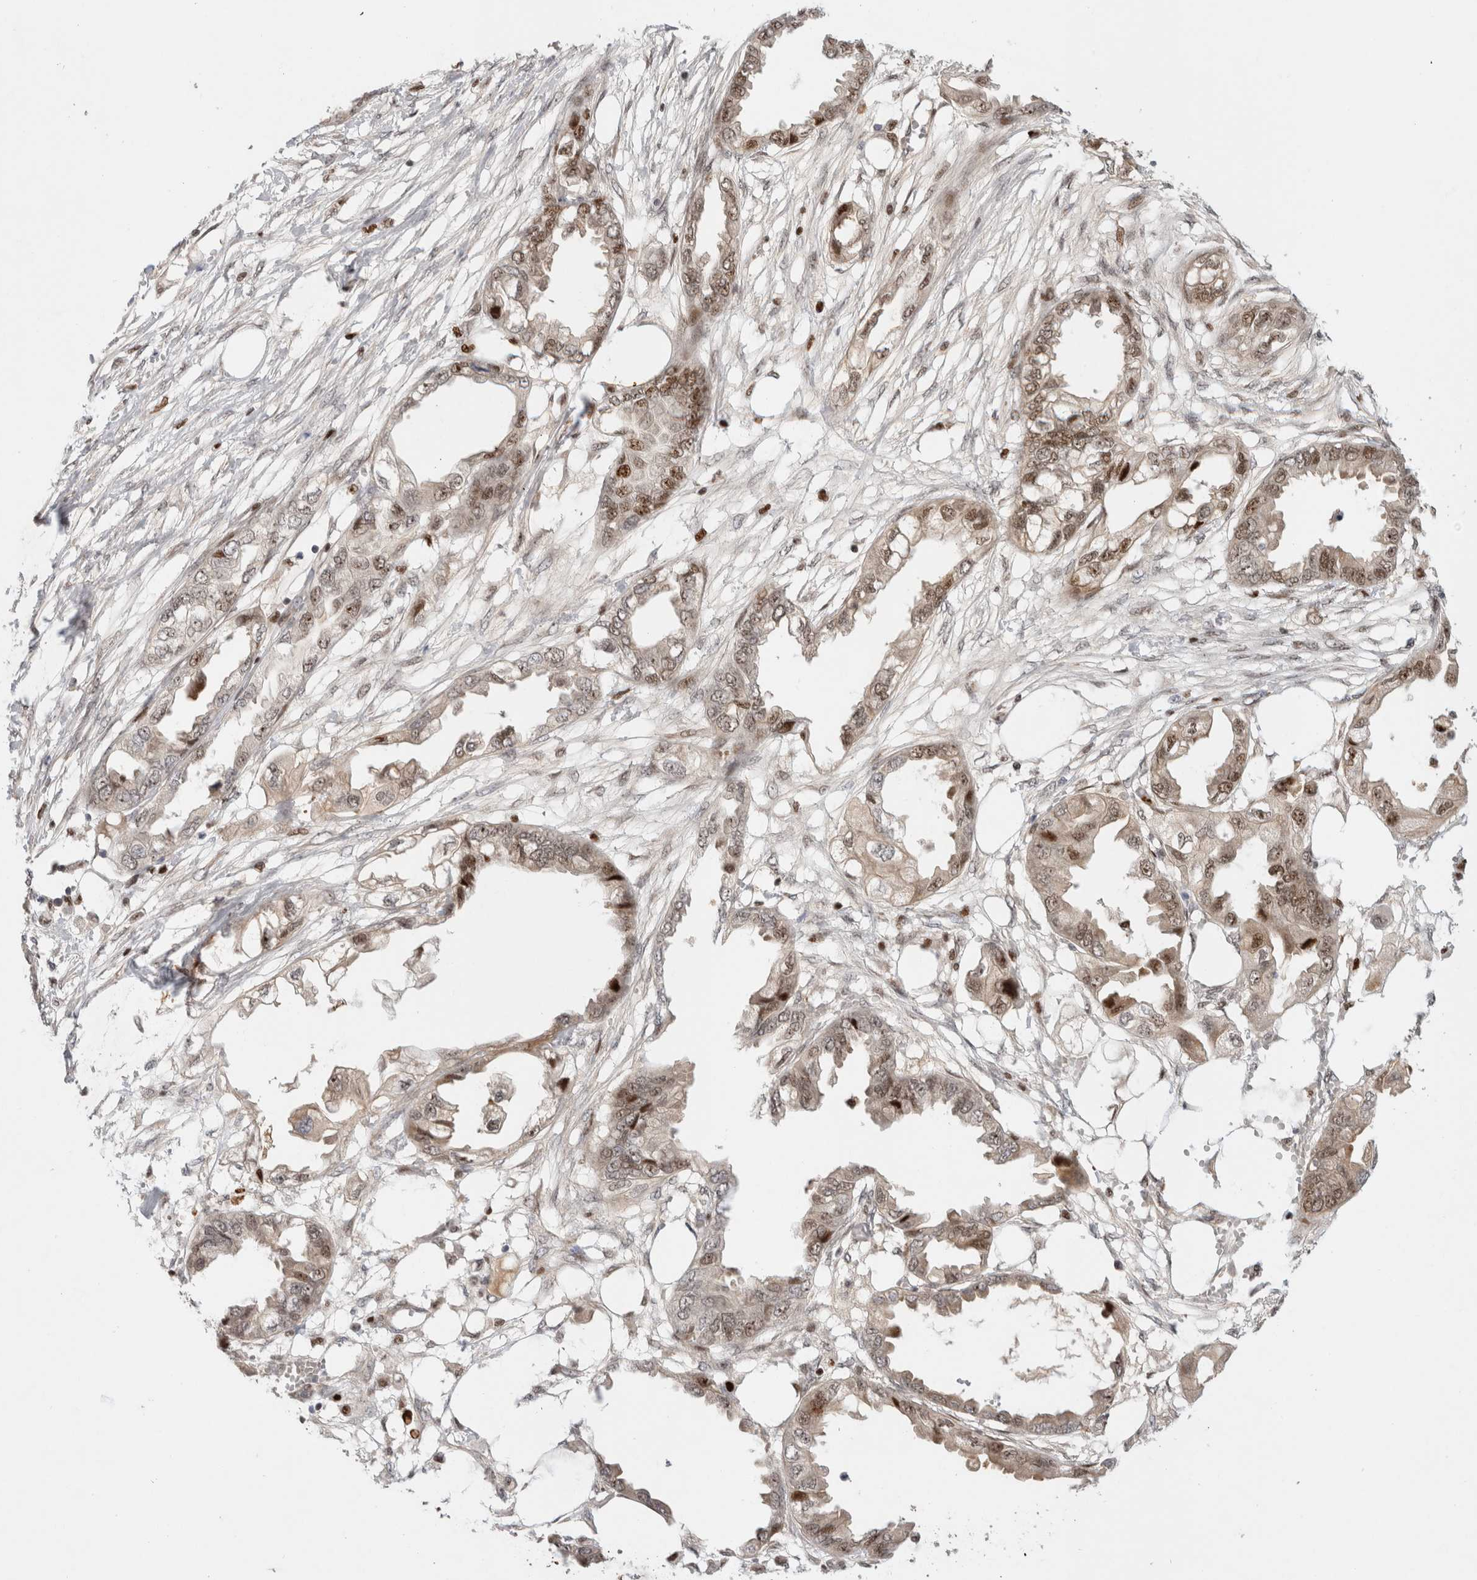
{"staining": {"intensity": "moderate", "quantity": ">75%", "location": "cytoplasmic/membranous,nuclear"}, "tissue": "endometrial cancer", "cell_type": "Tumor cells", "image_type": "cancer", "snomed": [{"axis": "morphology", "description": "Adenocarcinoma, NOS"}, {"axis": "morphology", "description": "Adenocarcinoma, metastatic, NOS"}, {"axis": "topography", "description": "Adipose tissue"}, {"axis": "topography", "description": "Endometrium"}], "caption": "This histopathology image reveals endometrial adenocarcinoma stained with IHC to label a protein in brown. The cytoplasmic/membranous and nuclear of tumor cells show moderate positivity for the protein. Nuclei are counter-stained blue.", "gene": "TCF4", "patient": {"sex": "female", "age": 67}}